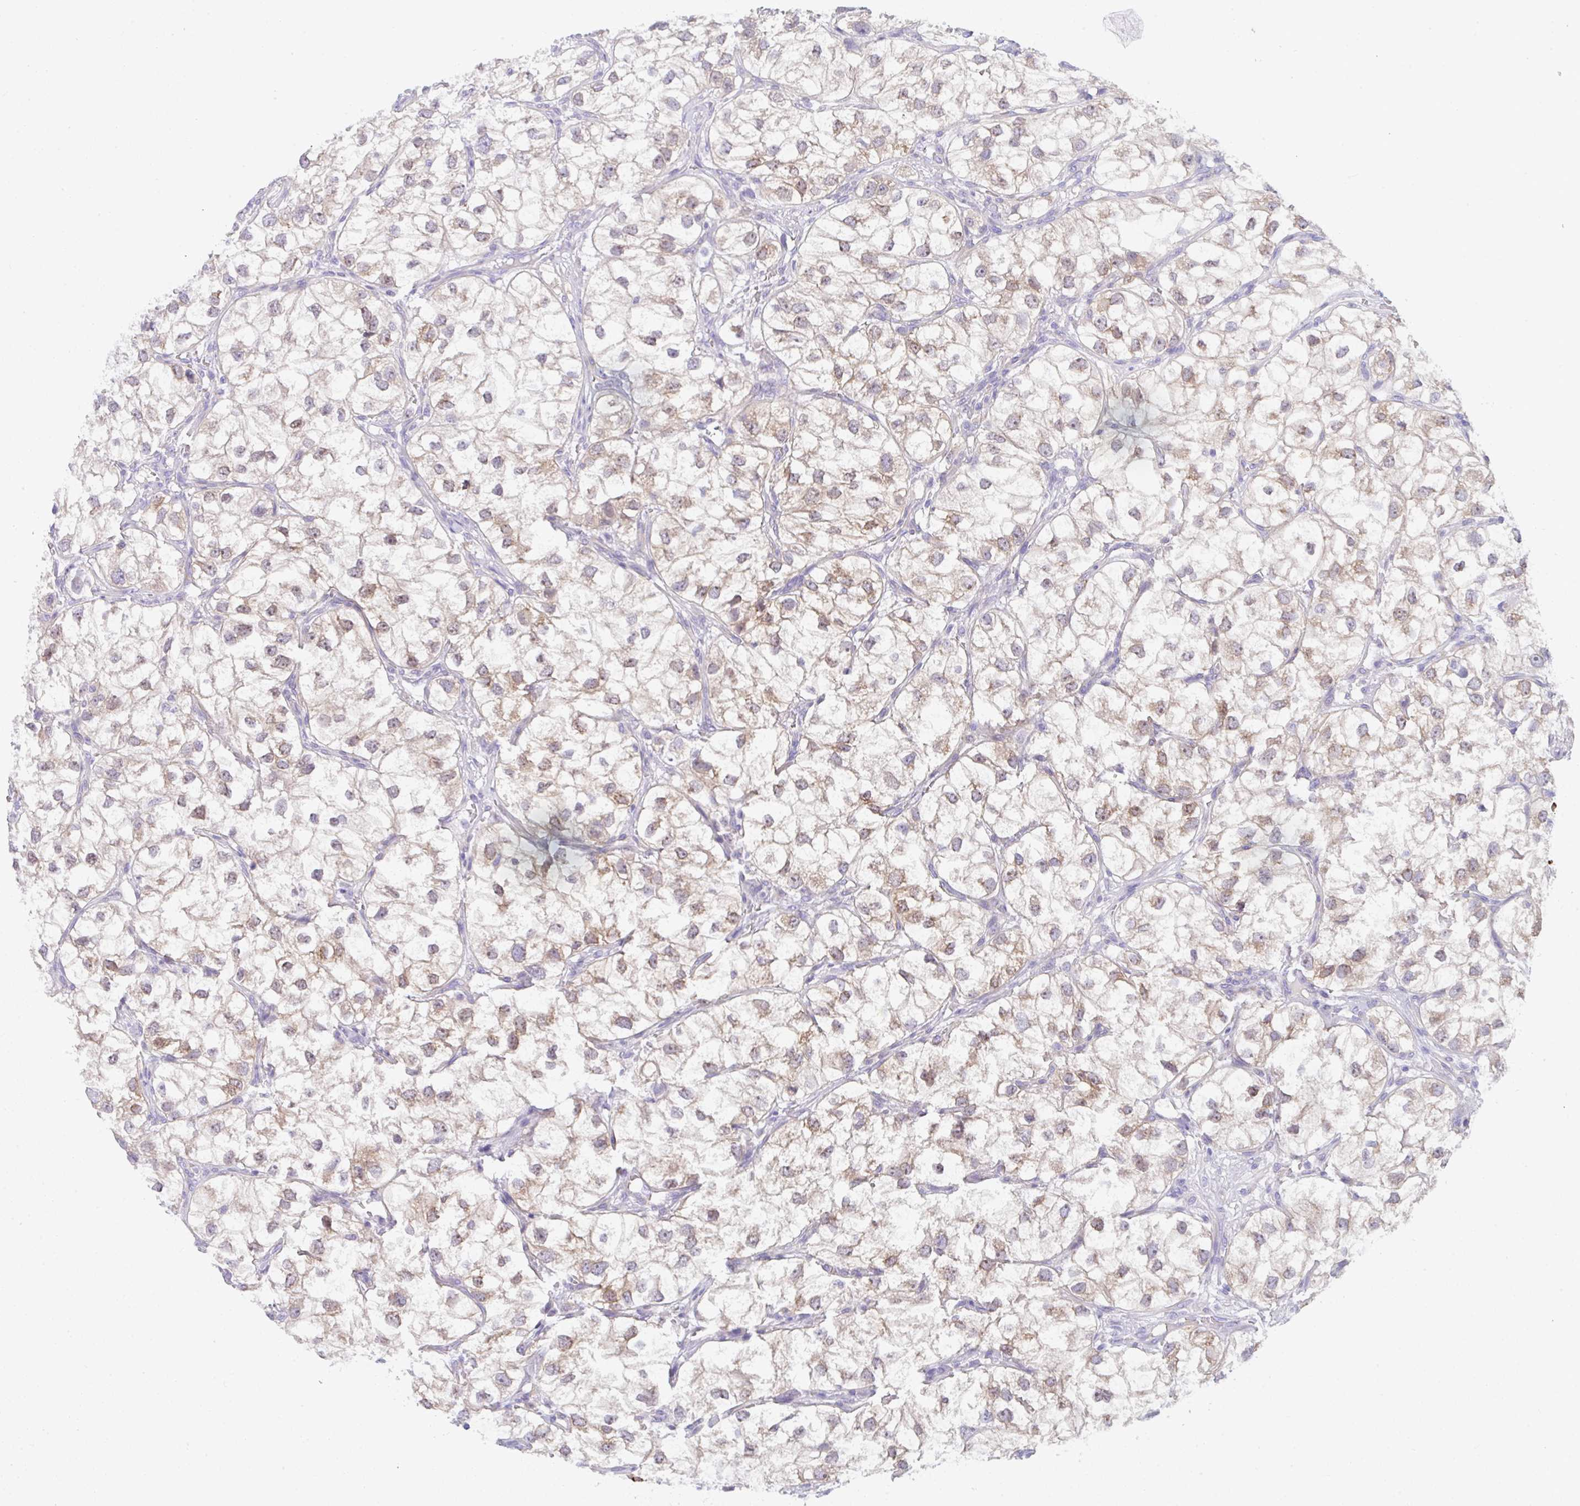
{"staining": {"intensity": "weak", "quantity": "25%-75%", "location": "cytoplasmic/membranous"}, "tissue": "renal cancer", "cell_type": "Tumor cells", "image_type": "cancer", "snomed": [{"axis": "morphology", "description": "Adenocarcinoma, NOS"}, {"axis": "topography", "description": "Kidney"}], "caption": "Immunohistochemical staining of adenocarcinoma (renal) reveals low levels of weak cytoplasmic/membranous protein expression in about 25%-75% of tumor cells.", "gene": "TRAF4", "patient": {"sex": "male", "age": 59}}